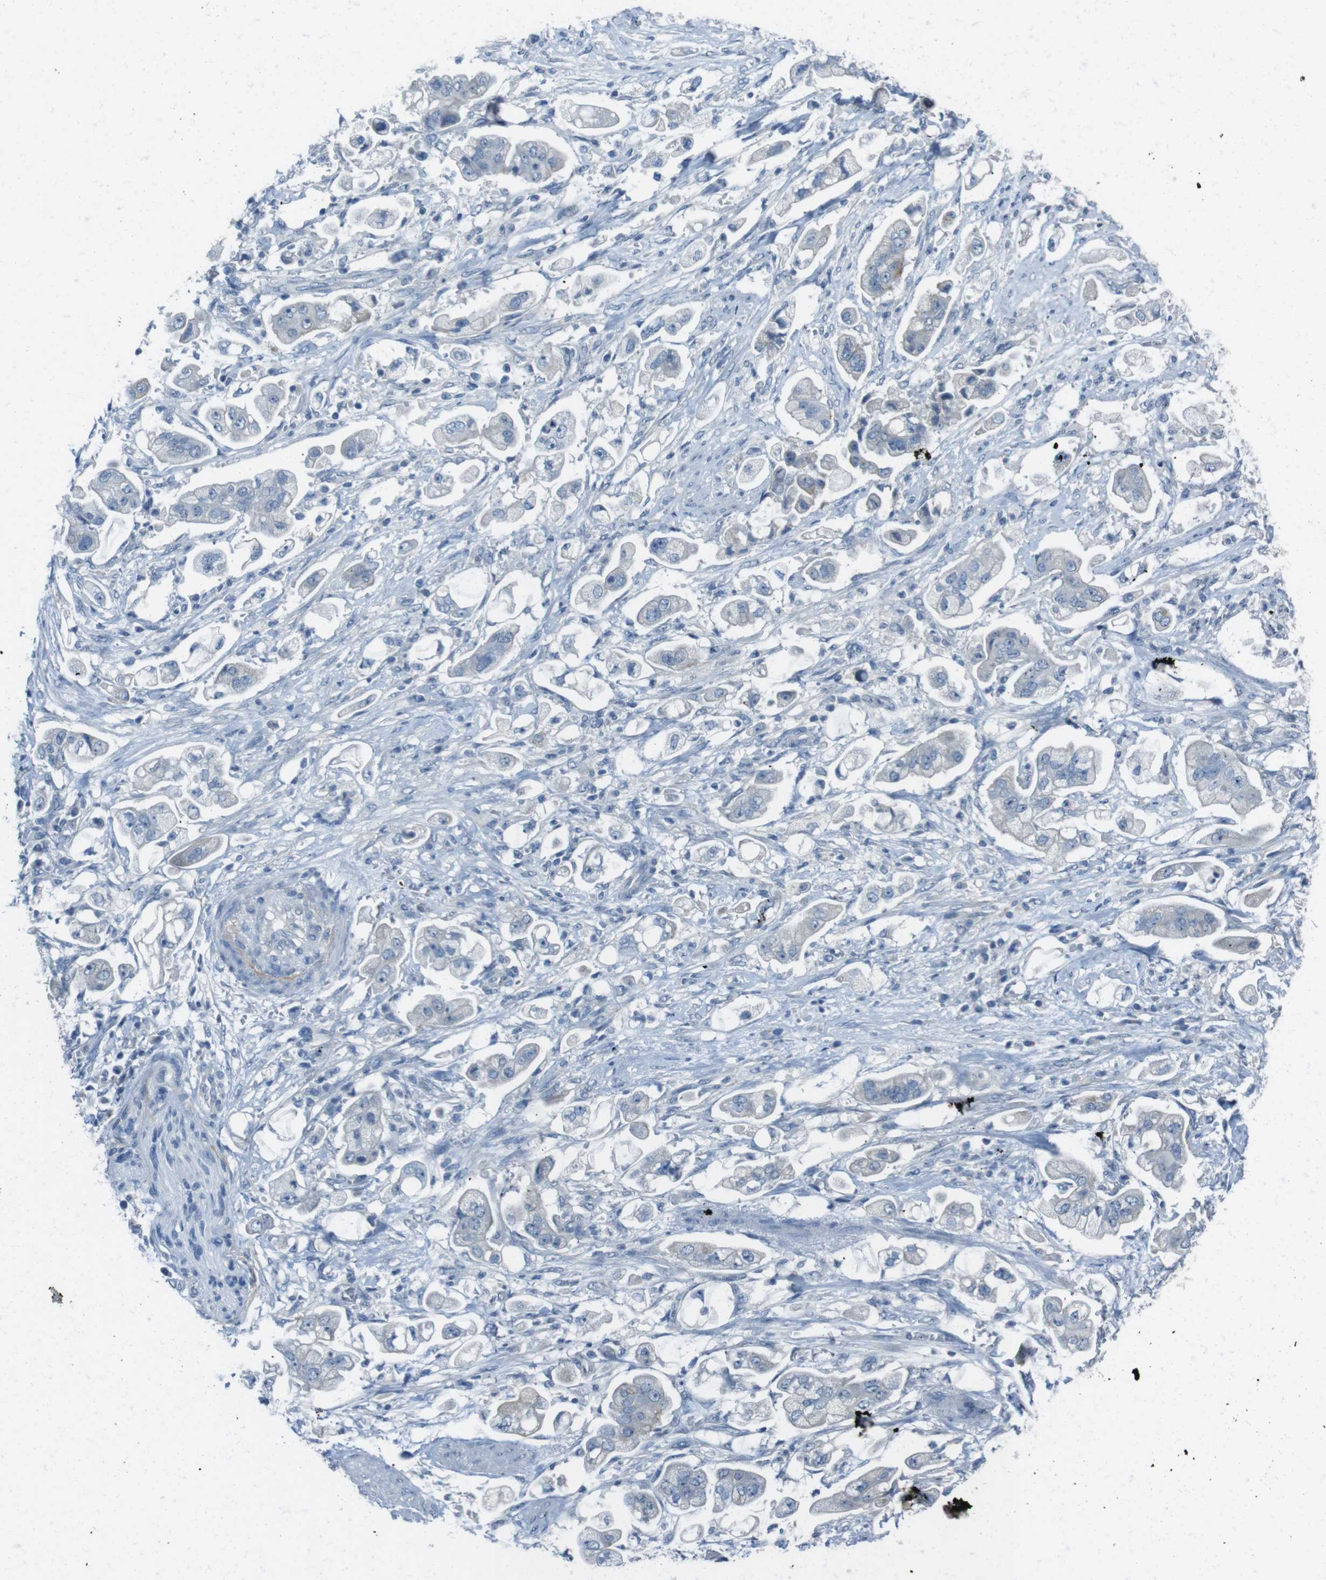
{"staining": {"intensity": "negative", "quantity": "none", "location": "none"}, "tissue": "stomach cancer", "cell_type": "Tumor cells", "image_type": "cancer", "snomed": [{"axis": "morphology", "description": "Adenocarcinoma, NOS"}, {"axis": "topography", "description": "Stomach"}], "caption": "DAB immunohistochemical staining of stomach adenocarcinoma reveals no significant positivity in tumor cells.", "gene": "ENTPD7", "patient": {"sex": "male", "age": 62}}